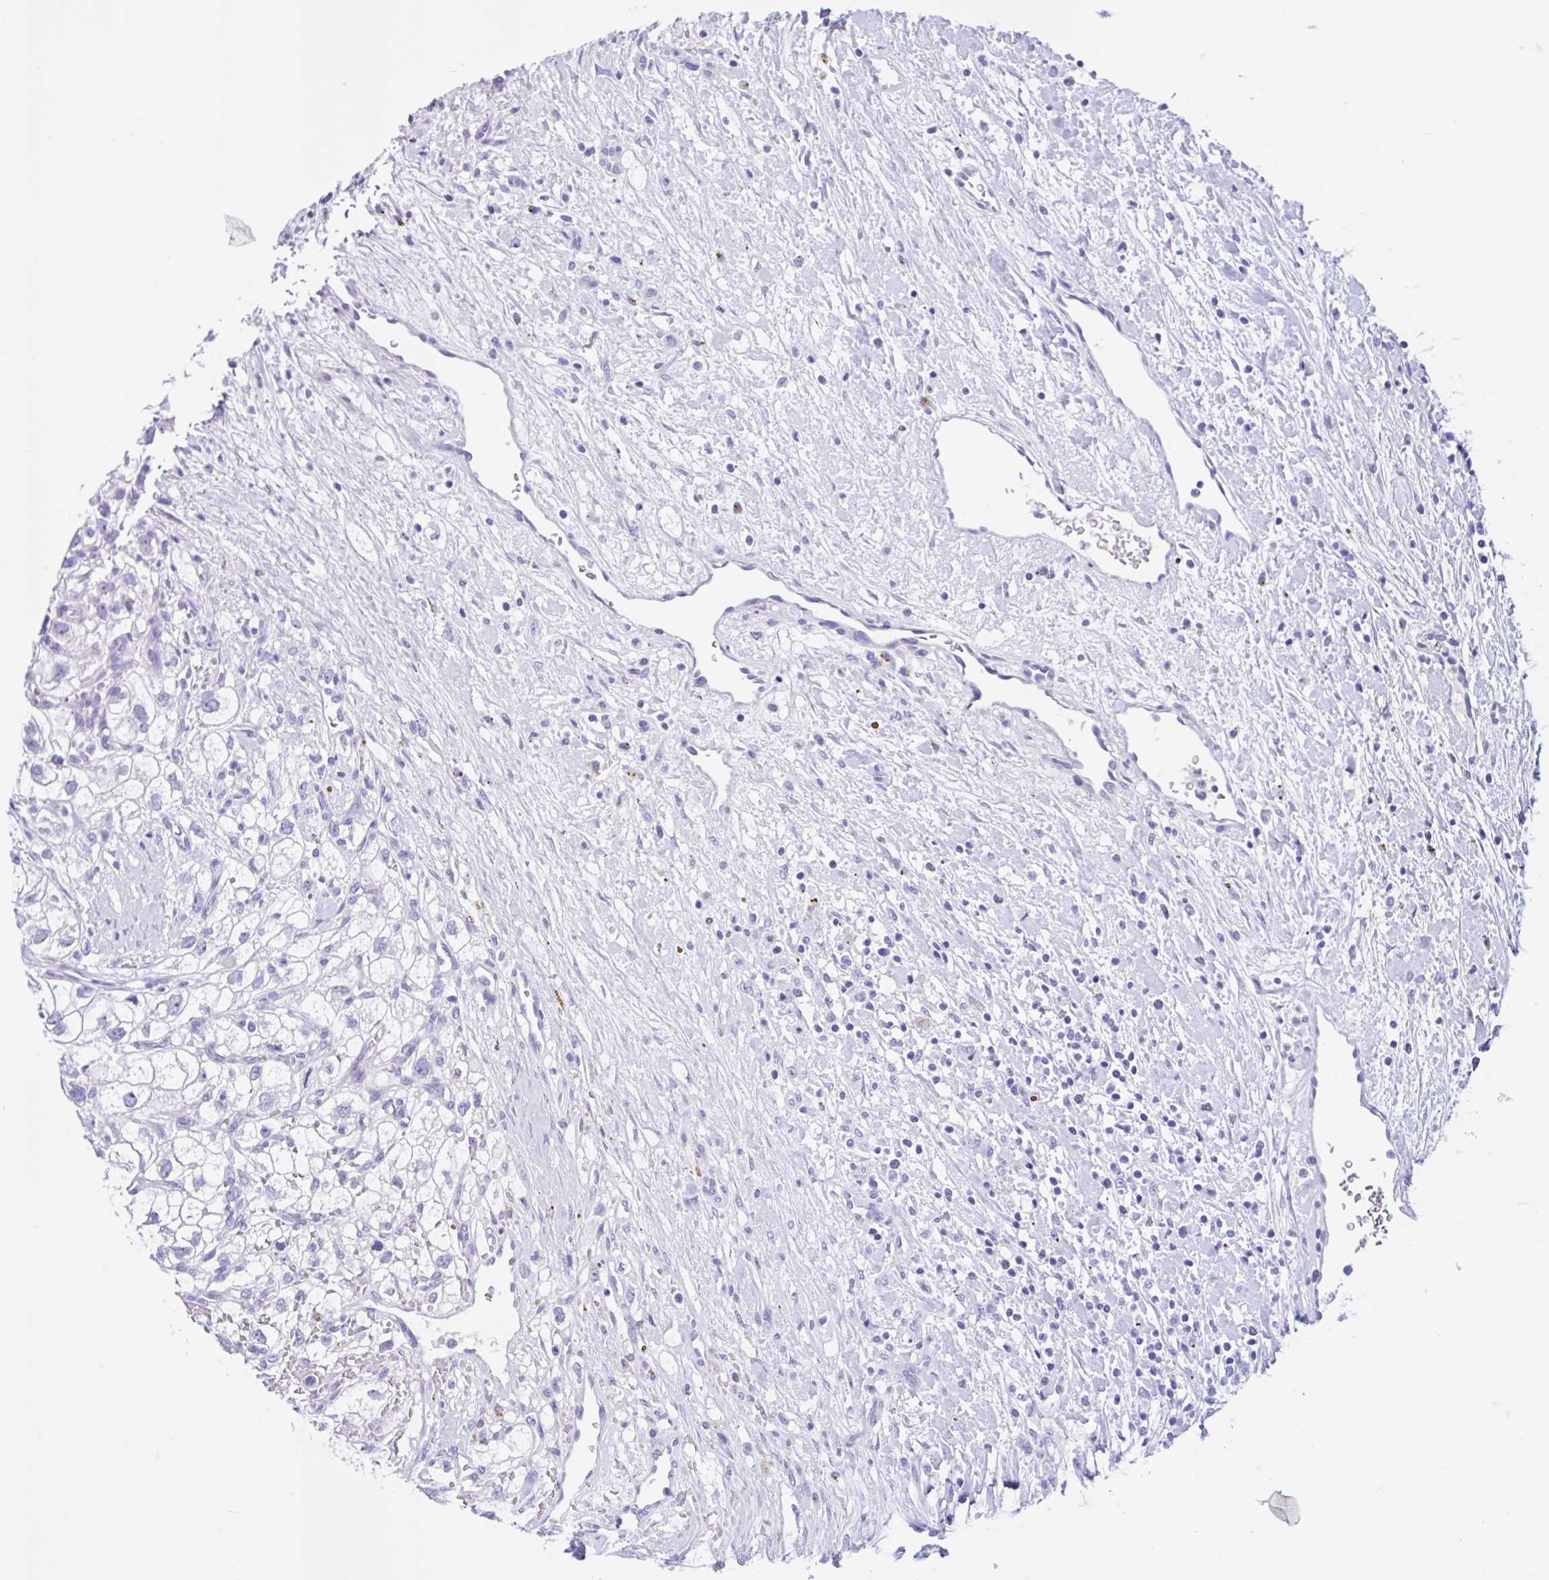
{"staining": {"intensity": "negative", "quantity": "none", "location": "none"}, "tissue": "renal cancer", "cell_type": "Tumor cells", "image_type": "cancer", "snomed": [{"axis": "morphology", "description": "Adenocarcinoma, NOS"}, {"axis": "topography", "description": "Kidney"}], "caption": "The histopathology image displays no staining of tumor cells in adenocarcinoma (renal).", "gene": "ZNF319", "patient": {"sex": "male", "age": 59}}